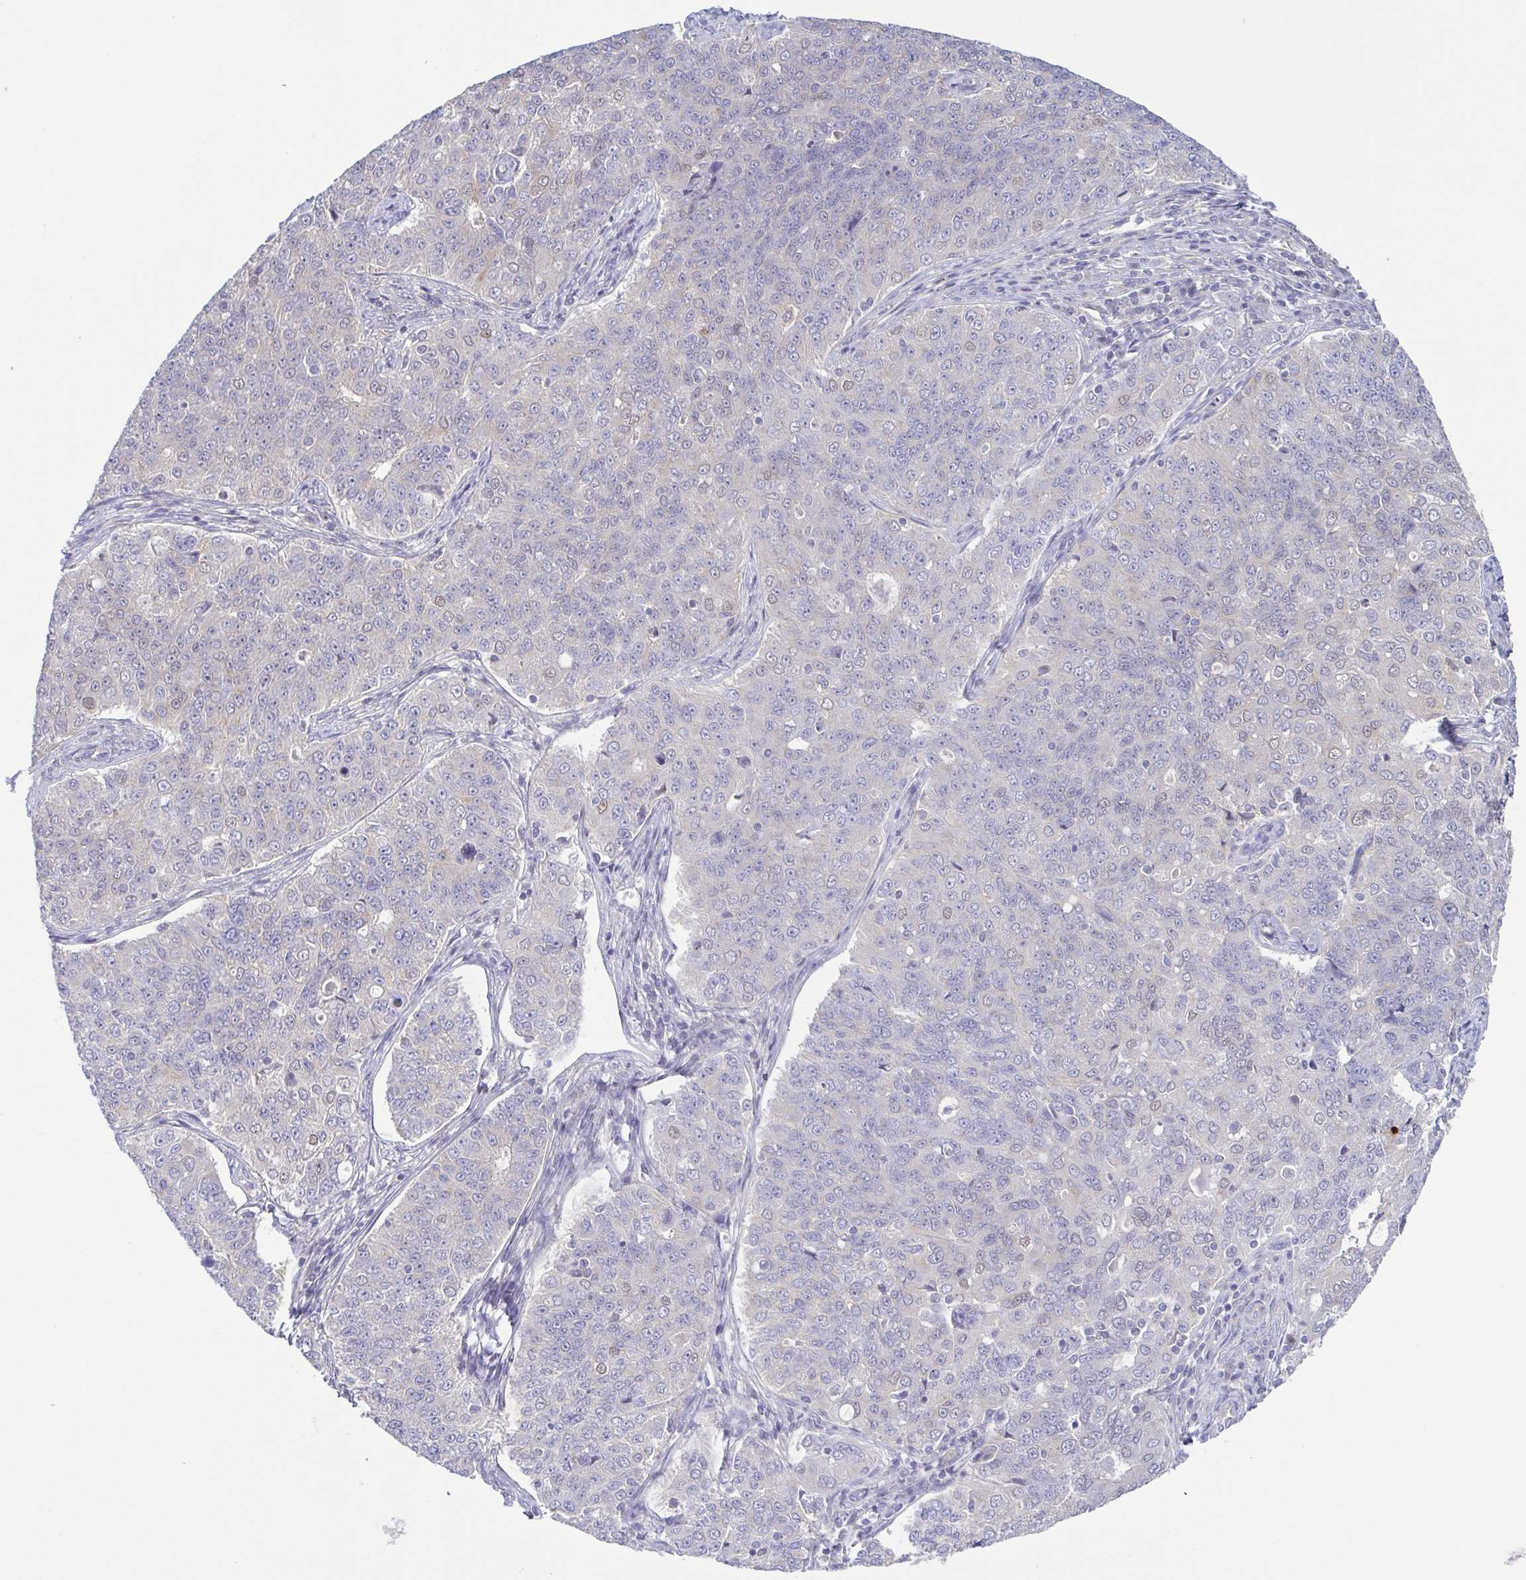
{"staining": {"intensity": "negative", "quantity": "none", "location": "none"}, "tissue": "endometrial cancer", "cell_type": "Tumor cells", "image_type": "cancer", "snomed": [{"axis": "morphology", "description": "Adenocarcinoma, NOS"}, {"axis": "topography", "description": "Endometrium"}], "caption": "DAB (3,3'-diaminobenzidine) immunohistochemical staining of endometrial cancer displays no significant staining in tumor cells.", "gene": "UBE2Q1", "patient": {"sex": "female", "age": 43}}